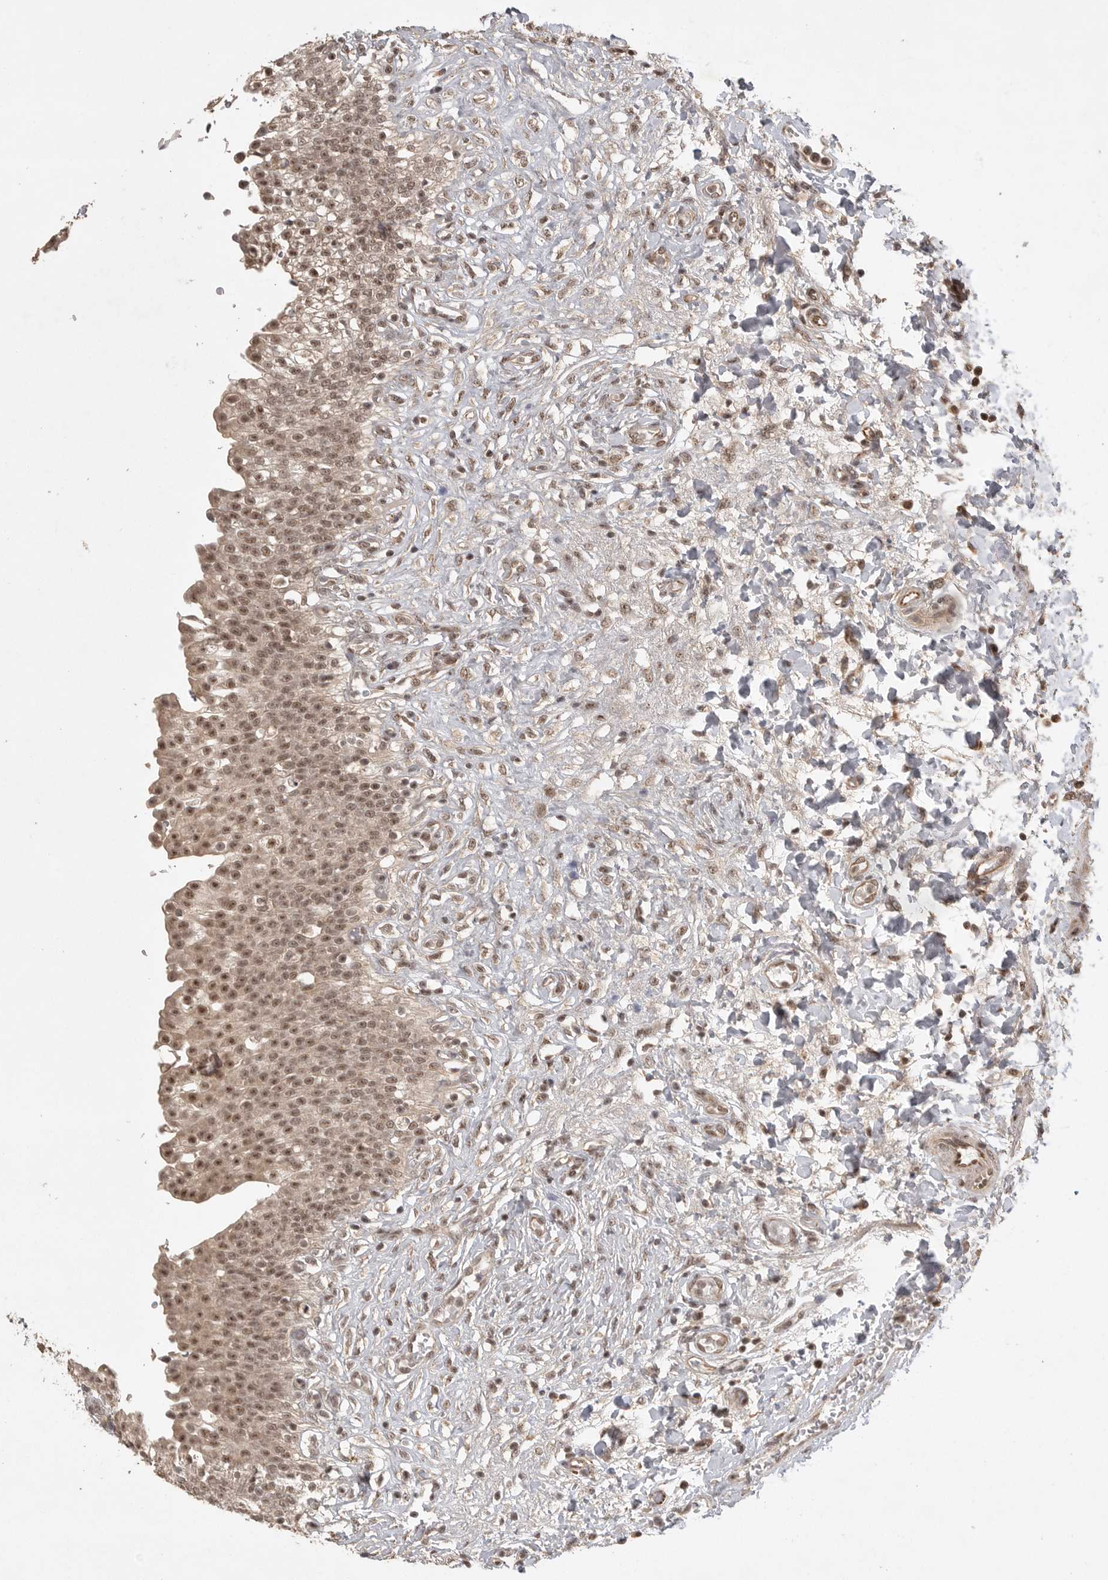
{"staining": {"intensity": "strong", "quantity": ">75%", "location": "nuclear"}, "tissue": "urinary bladder", "cell_type": "Urothelial cells", "image_type": "normal", "snomed": [{"axis": "morphology", "description": "Urothelial carcinoma, High grade"}, {"axis": "topography", "description": "Urinary bladder"}], "caption": "A high-resolution histopathology image shows IHC staining of unremarkable urinary bladder, which demonstrates strong nuclear expression in approximately >75% of urothelial cells.", "gene": "POMP", "patient": {"sex": "male", "age": 46}}